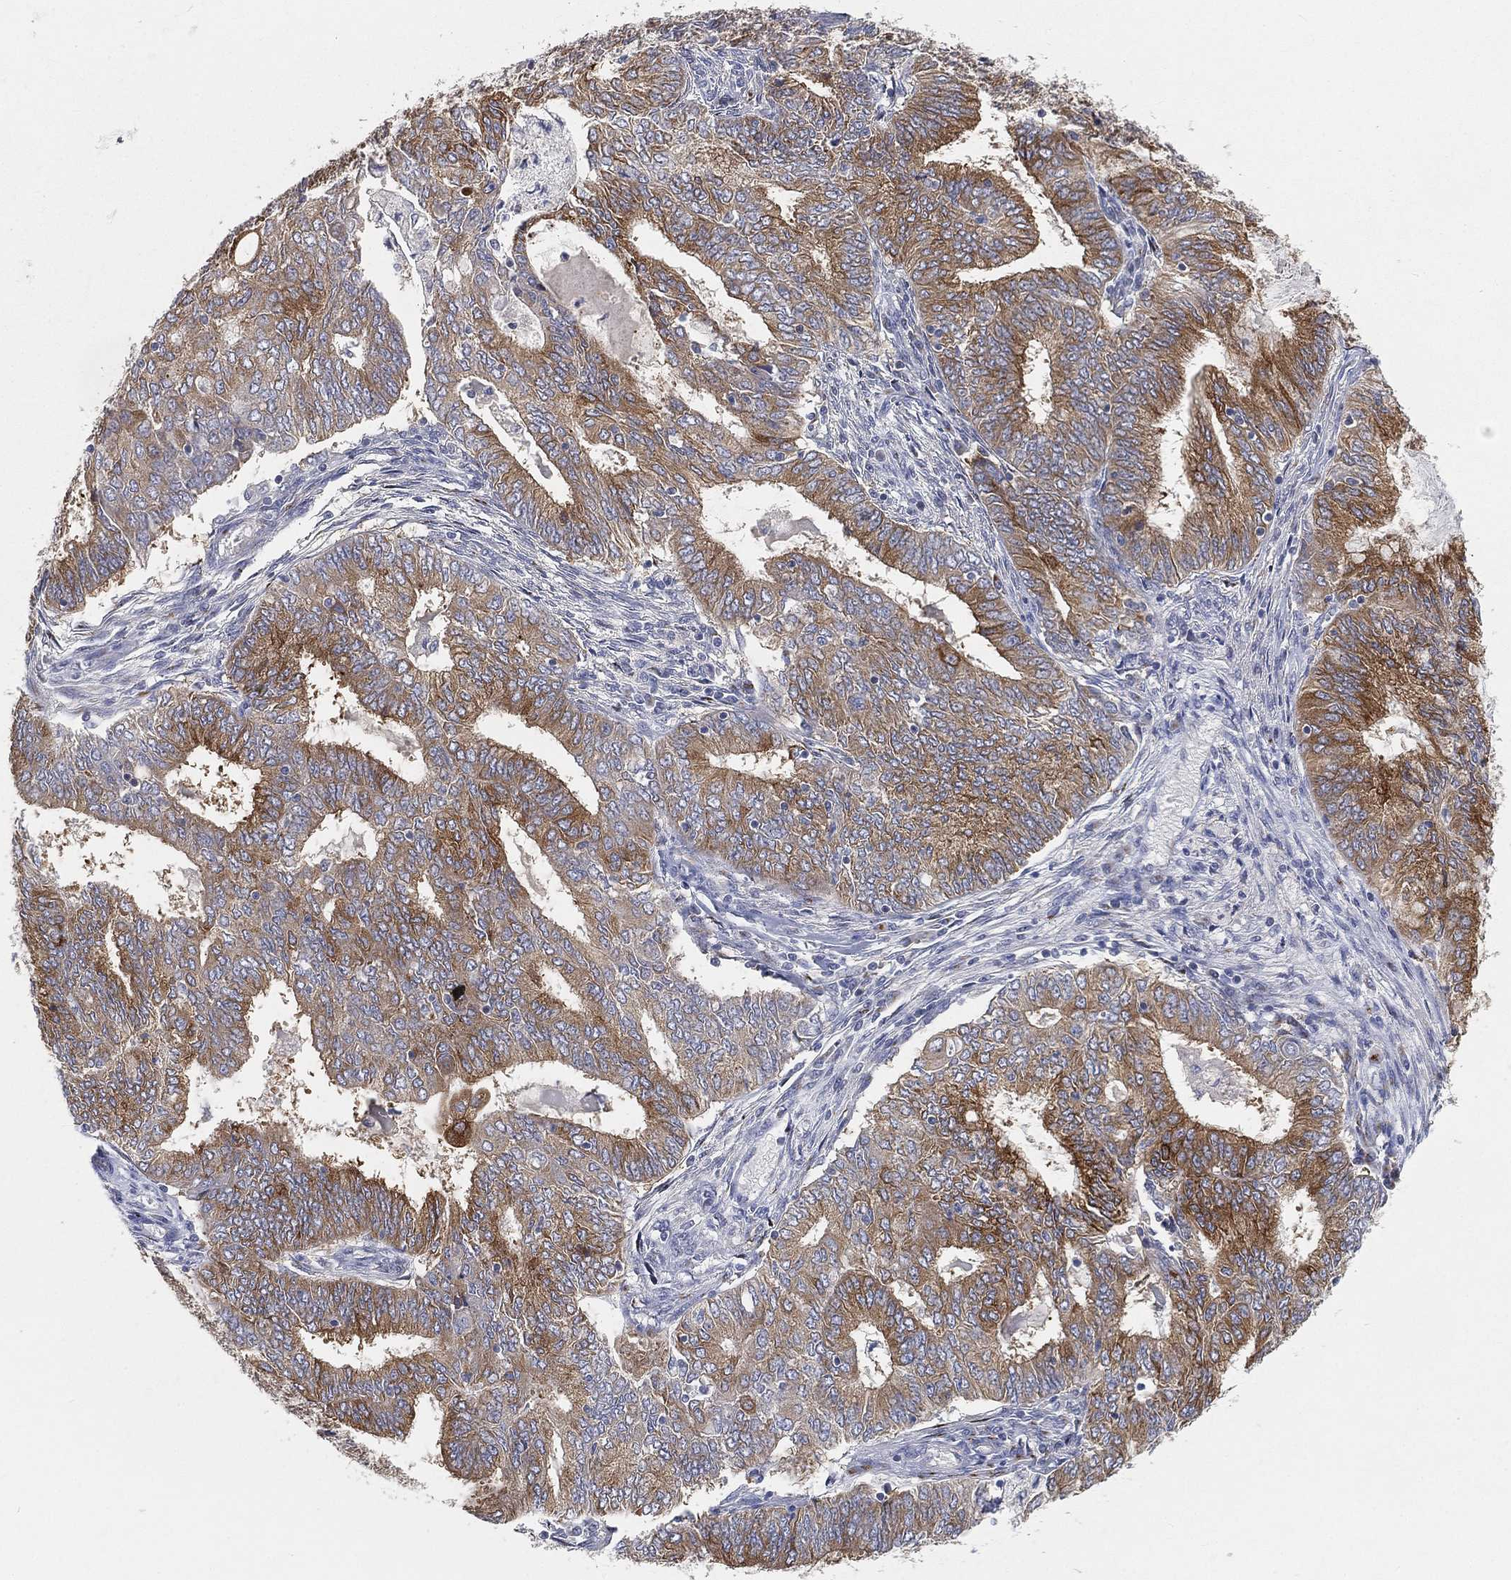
{"staining": {"intensity": "strong", "quantity": "25%-75%", "location": "cytoplasmic/membranous"}, "tissue": "endometrial cancer", "cell_type": "Tumor cells", "image_type": "cancer", "snomed": [{"axis": "morphology", "description": "Adenocarcinoma, NOS"}, {"axis": "topography", "description": "Endometrium"}], "caption": "The histopathology image reveals staining of adenocarcinoma (endometrial), revealing strong cytoplasmic/membranous protein expression (brown color) within tumor cells.", "gene": "TMEM25", "patient": {"sex": "female", "age": 62}}